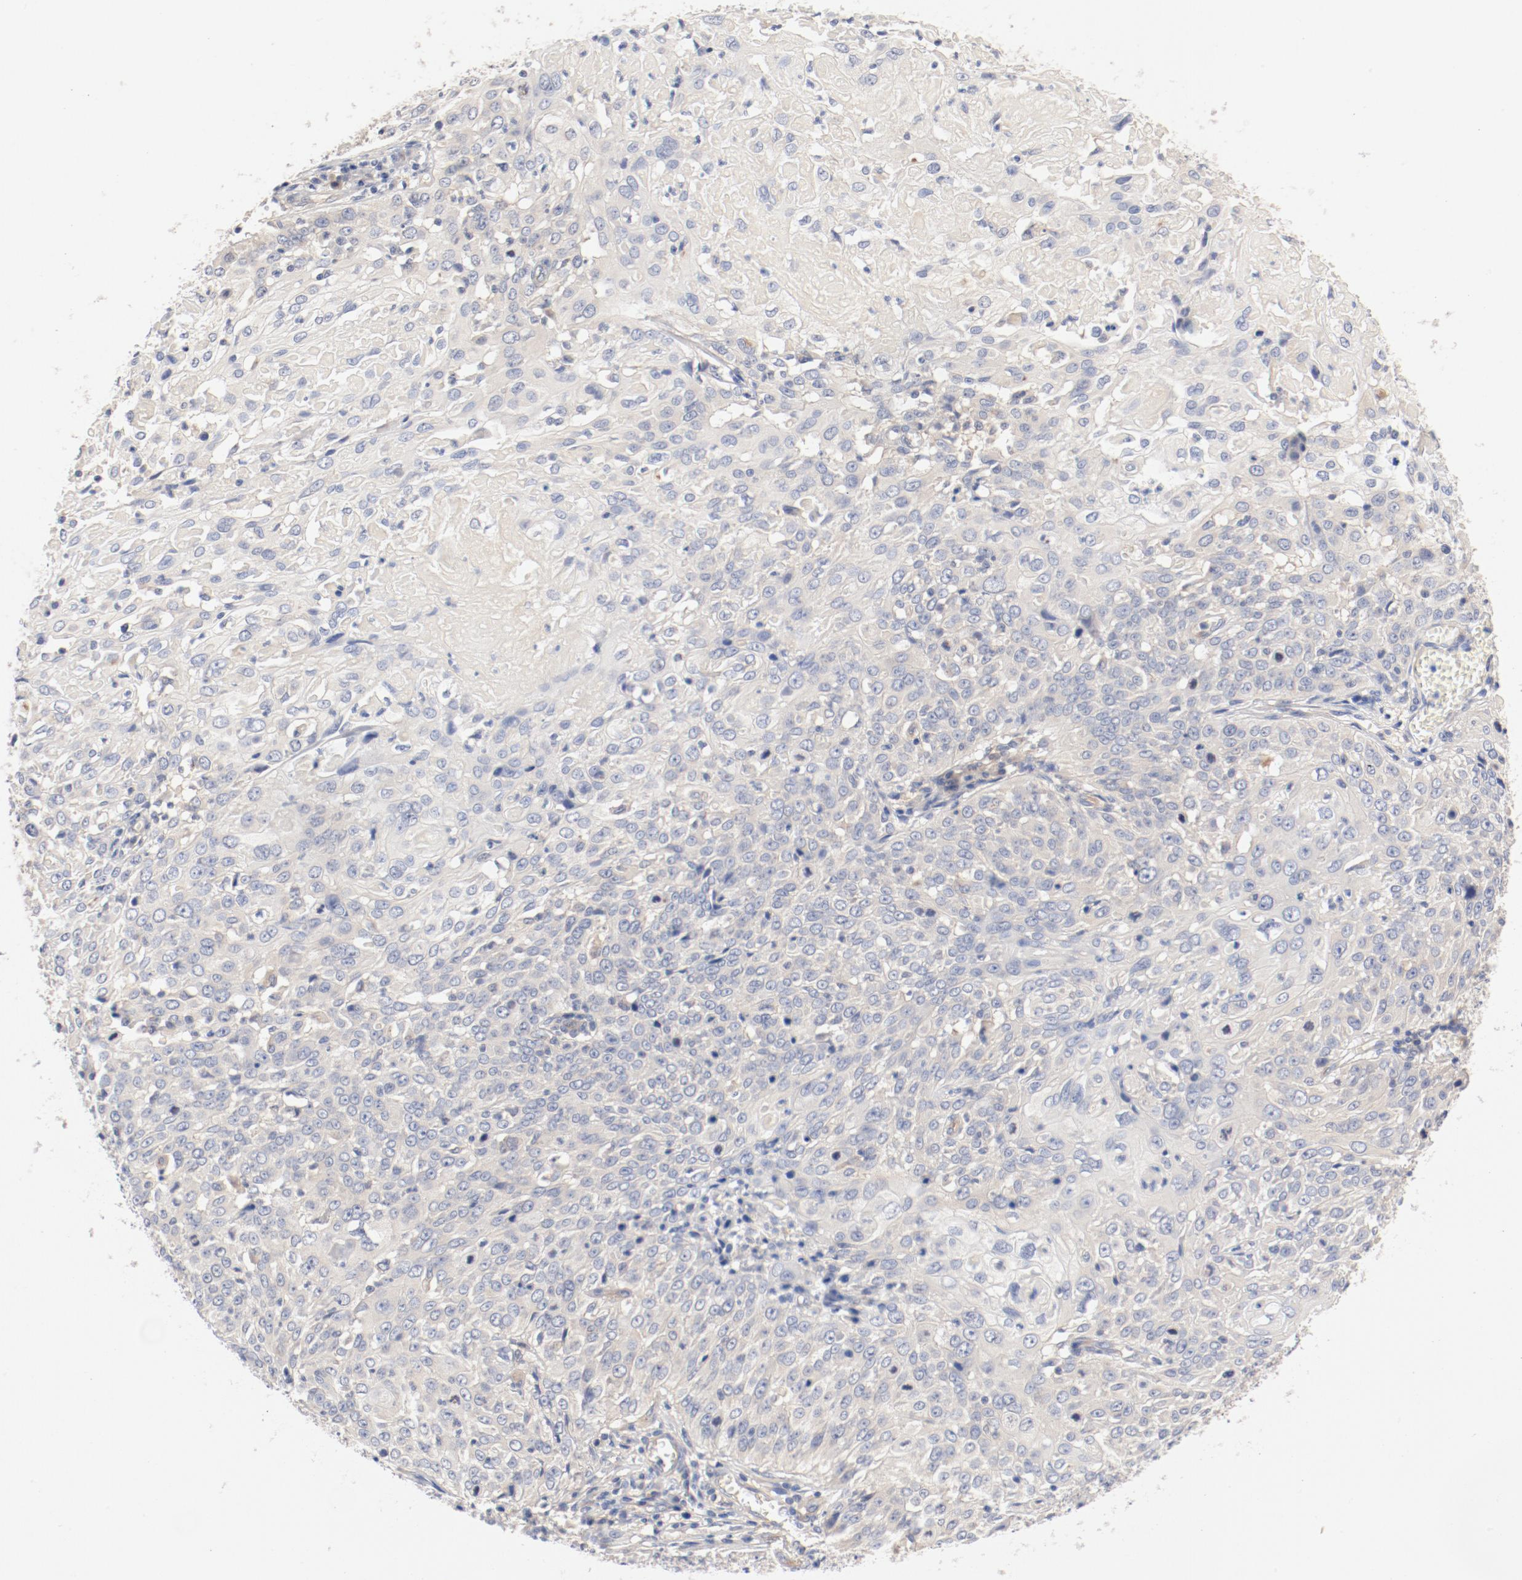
{"staining": {"intensity": "negative", "quantity": "none", "location": "none"}, "tissue": "cervical cancer", "cell_type": "Tumor cells", "image_type": "cancer", "snomed": [{"axis": "morphology", "description": "Squamous cell carcinoma, NOS"}, {"axis": "topography", "description": "Cervix"}], "caption": "There is no significant staining in tumor cells of cervical cancer (squamous cell carcinoma).", "gene": "DYNC1H1", "patient": {"sex": "female", "age": 39}}